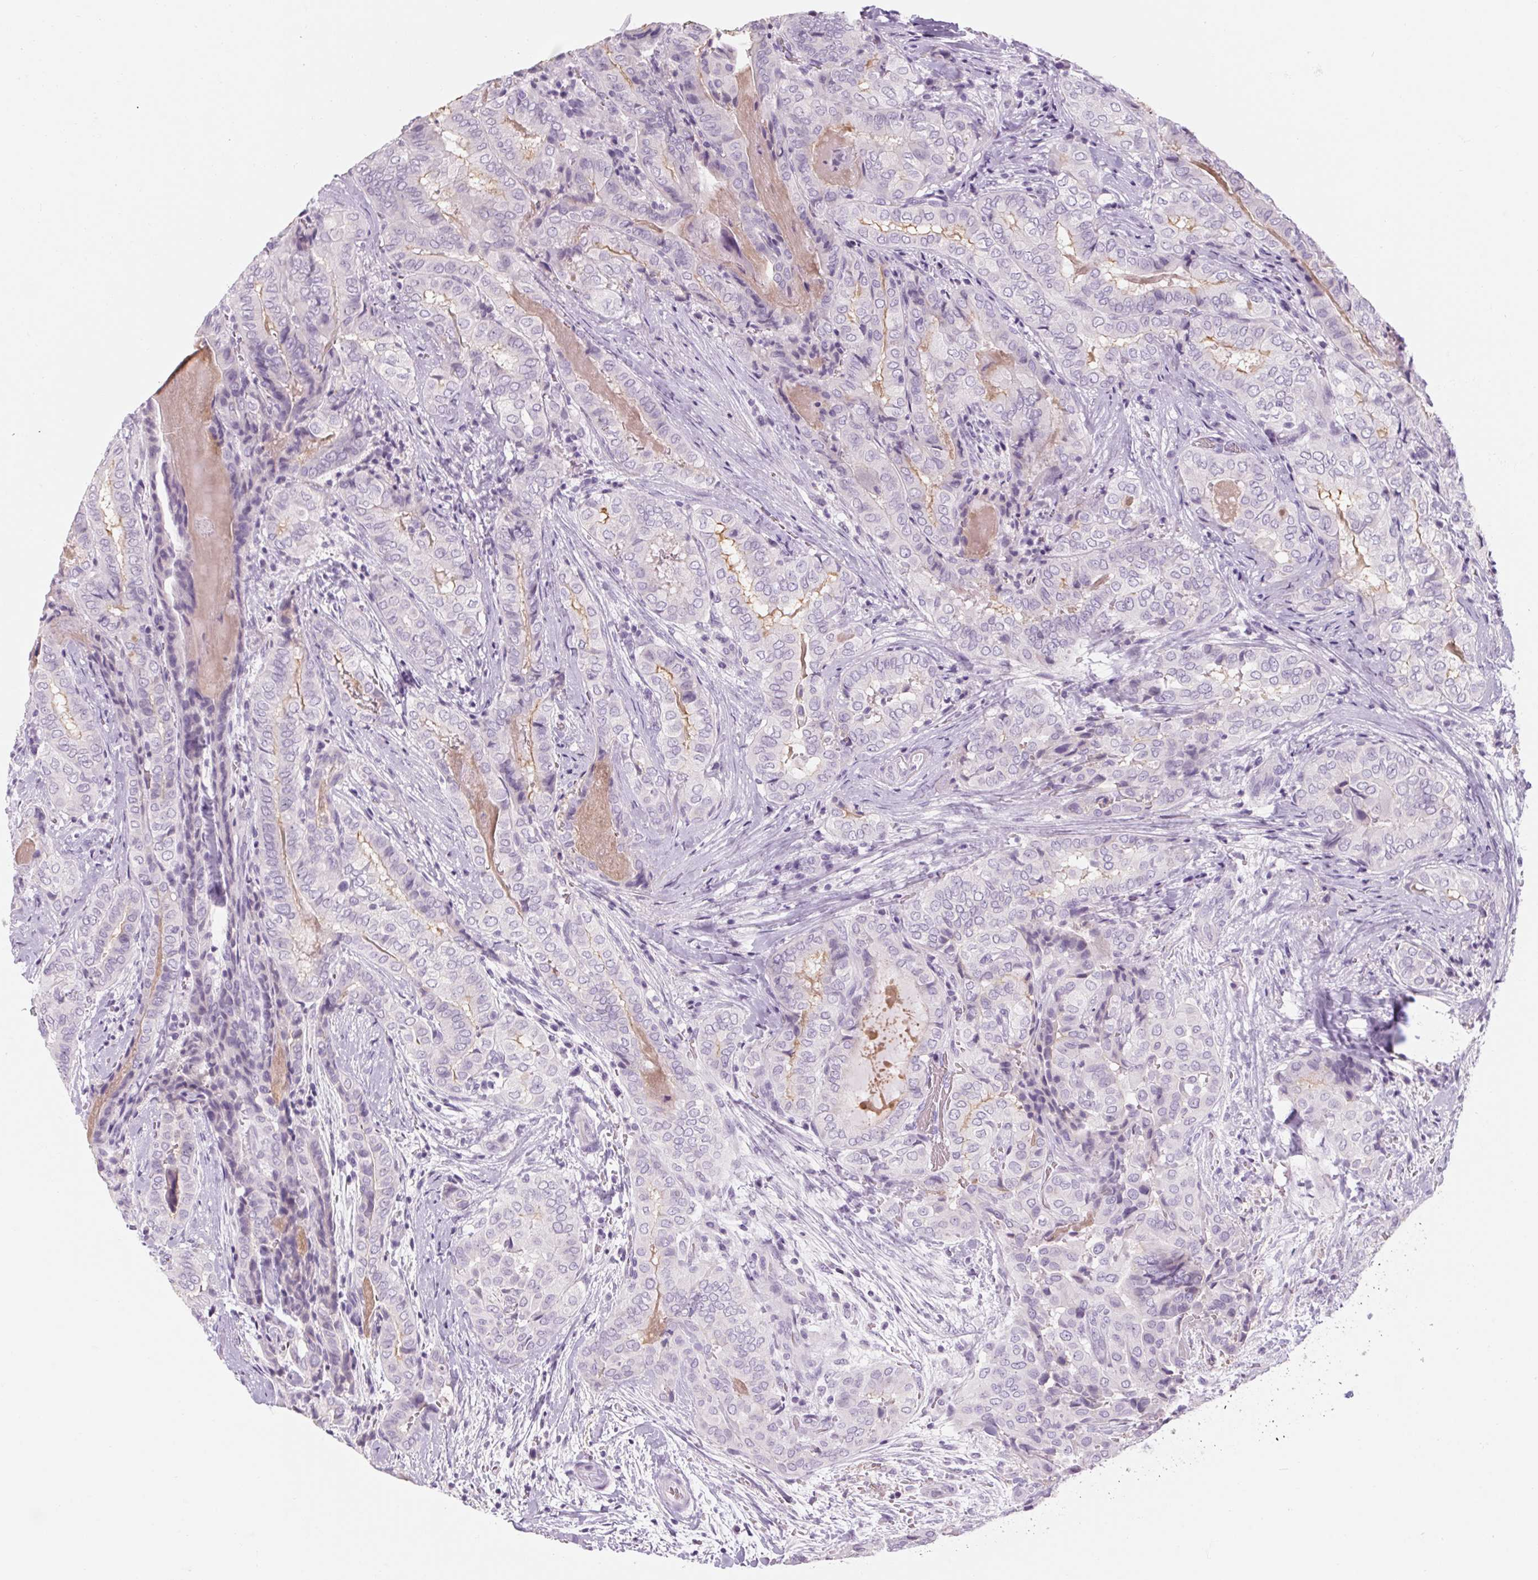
{"staining": {"intensity": "negative", "quantity": "none", "location": "none"}, "tissue": "thyroid cancer", "cell_type": "Tumor cells", "image_type": "cancer", "snomed": [{"axis": "morphology", "description": "Papillary adenocarcinoma, NOS"}, {"axis": "topography", "description": "Thyroid gland"}], "caption": "Histopathology image shows no significant protein positivity in tumor cells of thyroid papillary adenocarcinoma.", "gene": "RPTN", "patient": {"sex": "female", "age": 61}}